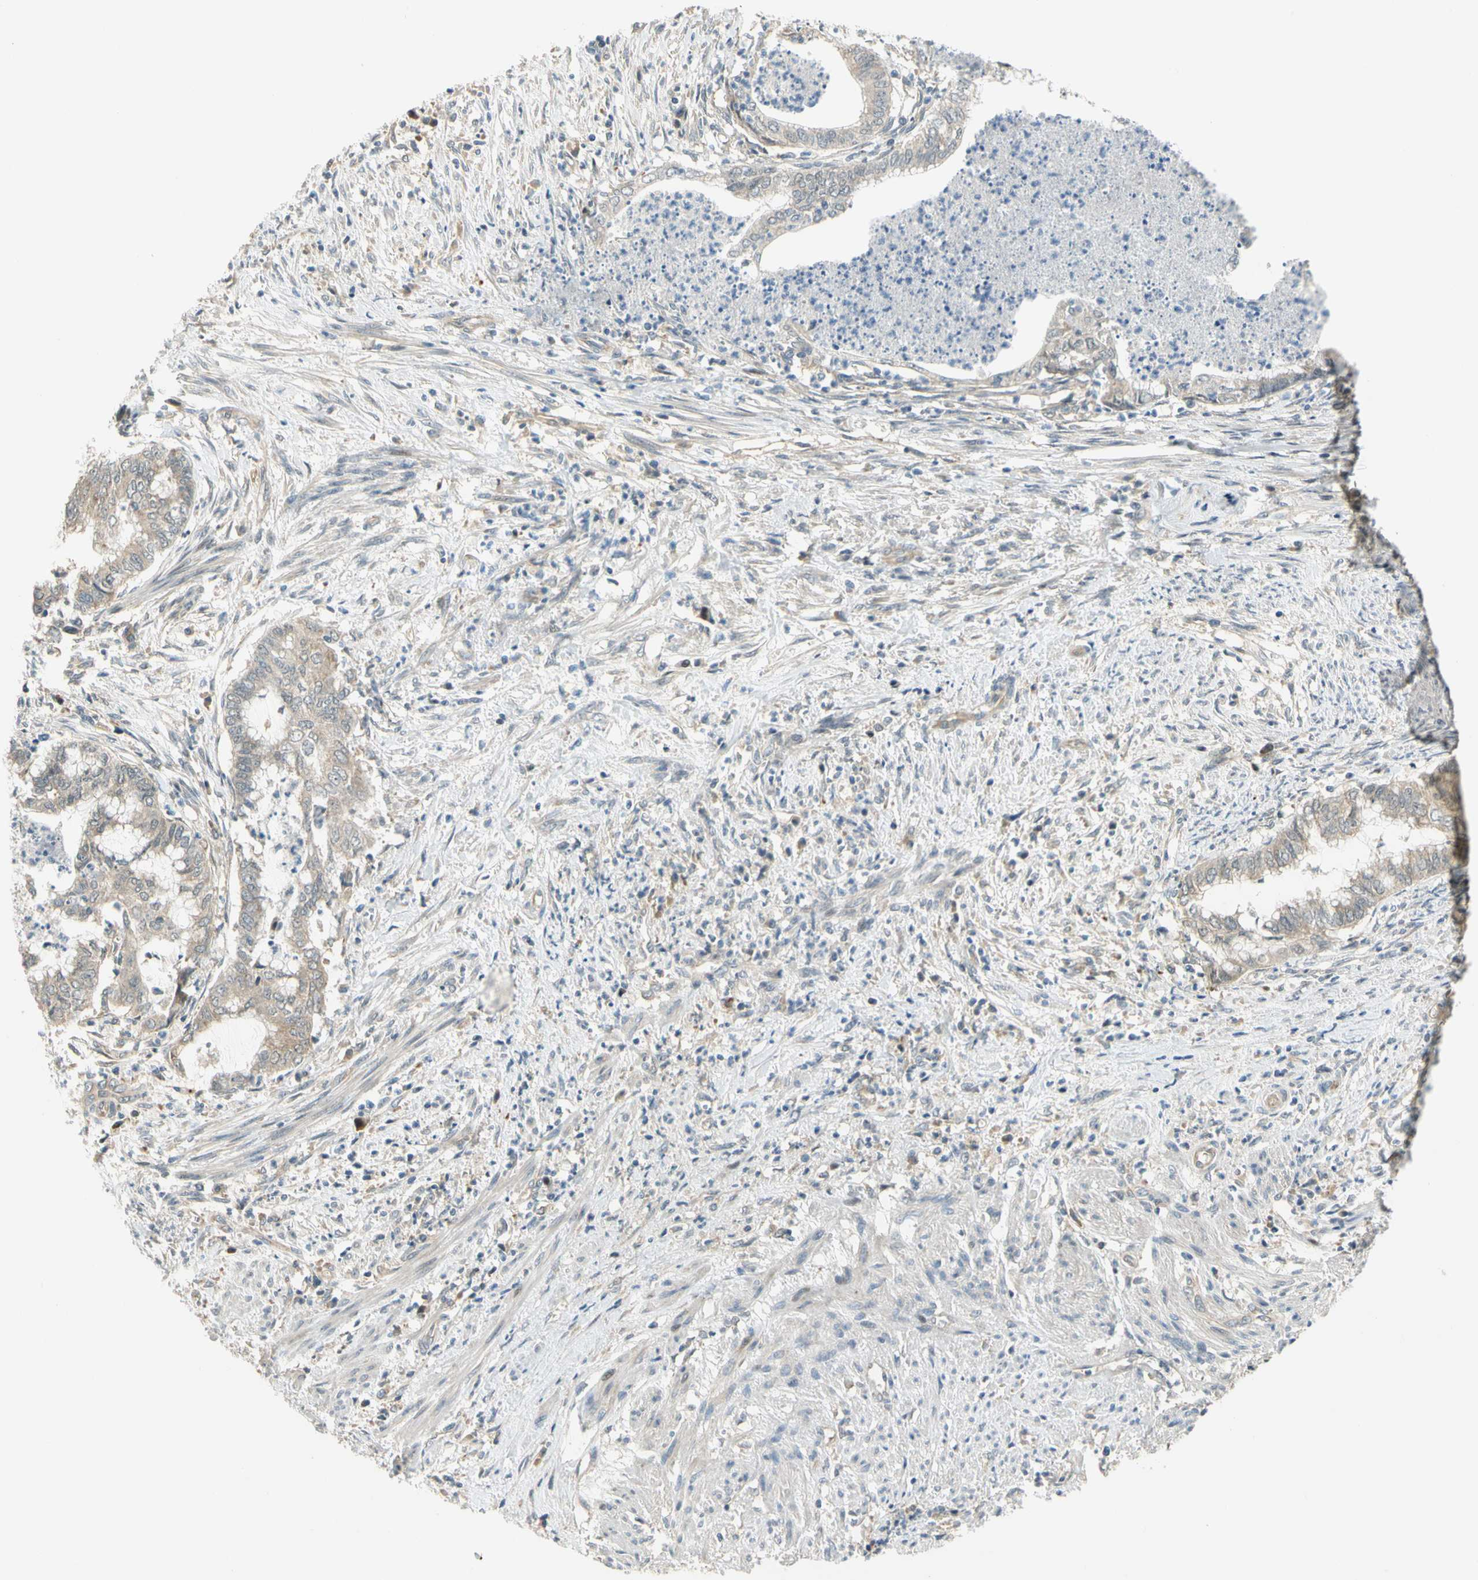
{"staining": {"intensity": "weak", "quantity": "25%-75%", "location": "cytoplasmic/membranous"}, "tissue": "endometrial cancer", "cell_type": "Tumor cells", "image_type": "cancer", "snomed": [{"axis": "morphology", "description": "Necrosis, NOS"}, {"axis": "morphology", "description": "Adenocarcinoma, NOS"}, {"axis": "topography", "description": "Endometrium"}], "caption": "Brown immunohistochemical staining in human endometrial cancer demonstrates weak cytoplasmic/membranous expression in approximately 25%-75% of tumor cells.", "gene": "GATD1", "patient": {"sex": "female", "age": 79}}